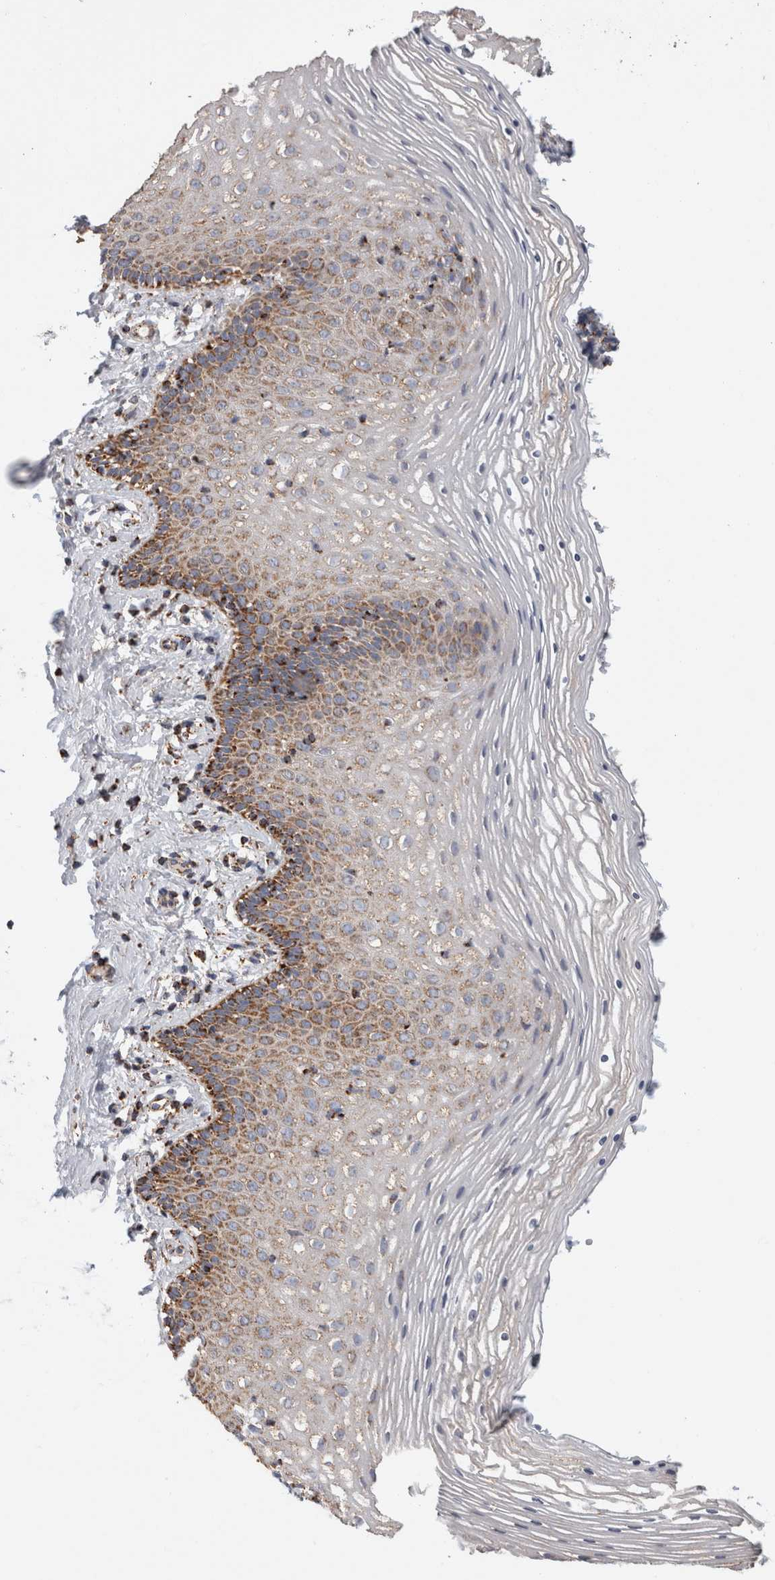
{"staining": {"intensity": "moderate", "quantity": "<25%", "location": "cytoplasmic/membranous"}, "tissue": "vagina", "cell_type": "Squamous epithelial cells", "image_type": "normal", "snomed": [{"axis": "morphology", "description": "Normal tissue, NOS"}, {"axis": "topography", "description": "Vagina"}], "caption": "Squamous epithelial cells demonstrate low levels of moderate cytoplasmic/membranous positivity in about <25% of cells in unremarkable human vagina. The protein of interest is shown in brown color, while the nuclei are stained blue.", "gene": "IARS2", "patient": {"sex": "female", "age": 32}}